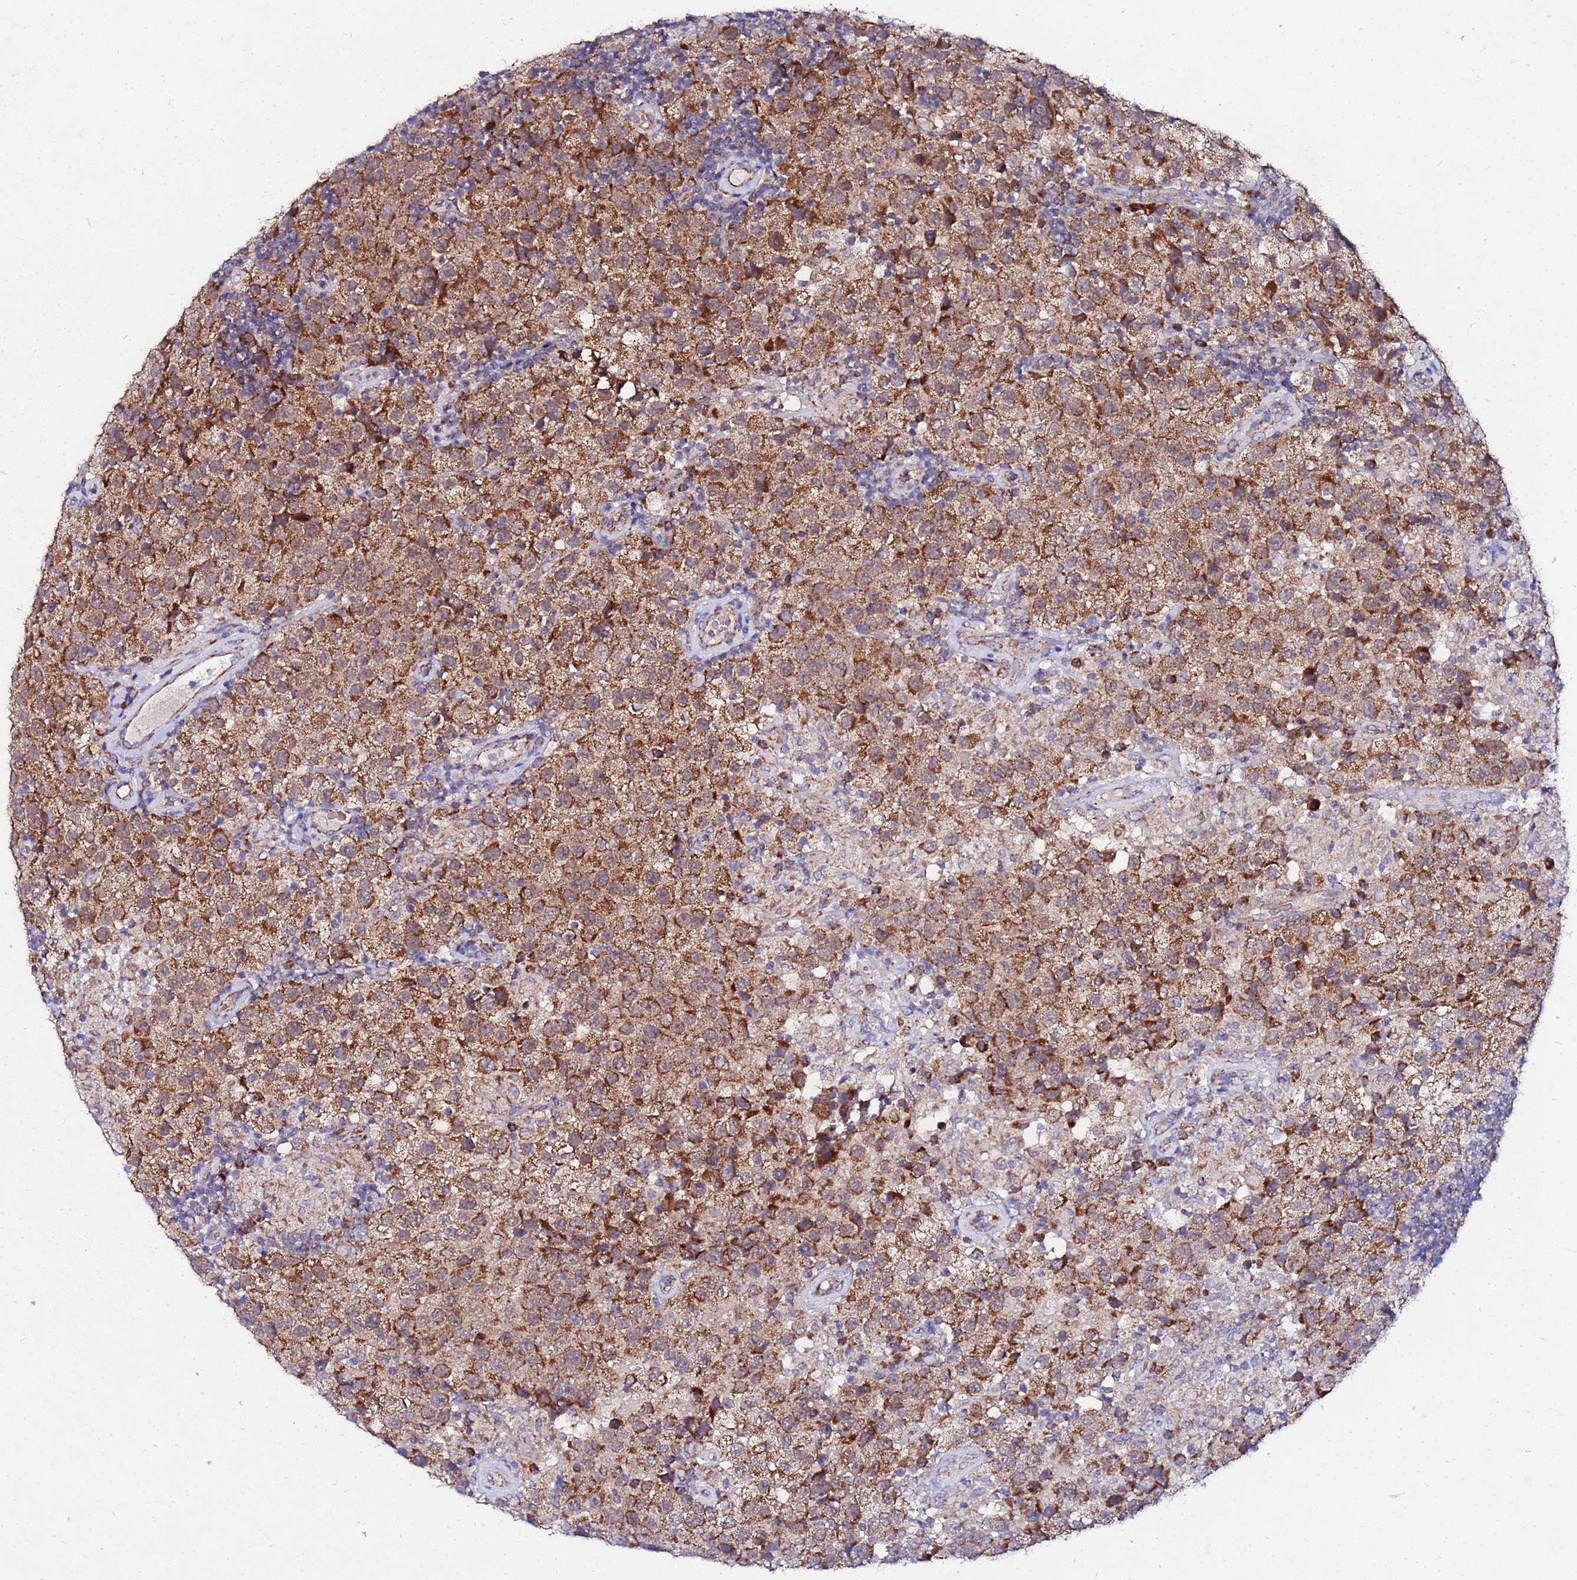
{"staining": {"intensity": "strong", "quantity": ">75%", "location": "cytoplasmic/membranous"}, "tissue": "testis cancer", "cell_type": "Tumor cells", "image_type": "cancer", "snomed": [{"axis": "morphology", "description": "Seminoma, NOS"}, {"axis": "morphology", "description": "Carcinoma, Embryonal, NOS"}, {"axis": "topography", "description": "Testis"}], "caption": "Human embryonal carcinoma (testis) stained with a protein marker demonstrates strong staining in tumor cells.", "gene": "FAHD2A", "patient": {"sex": "male", "age": 41}}